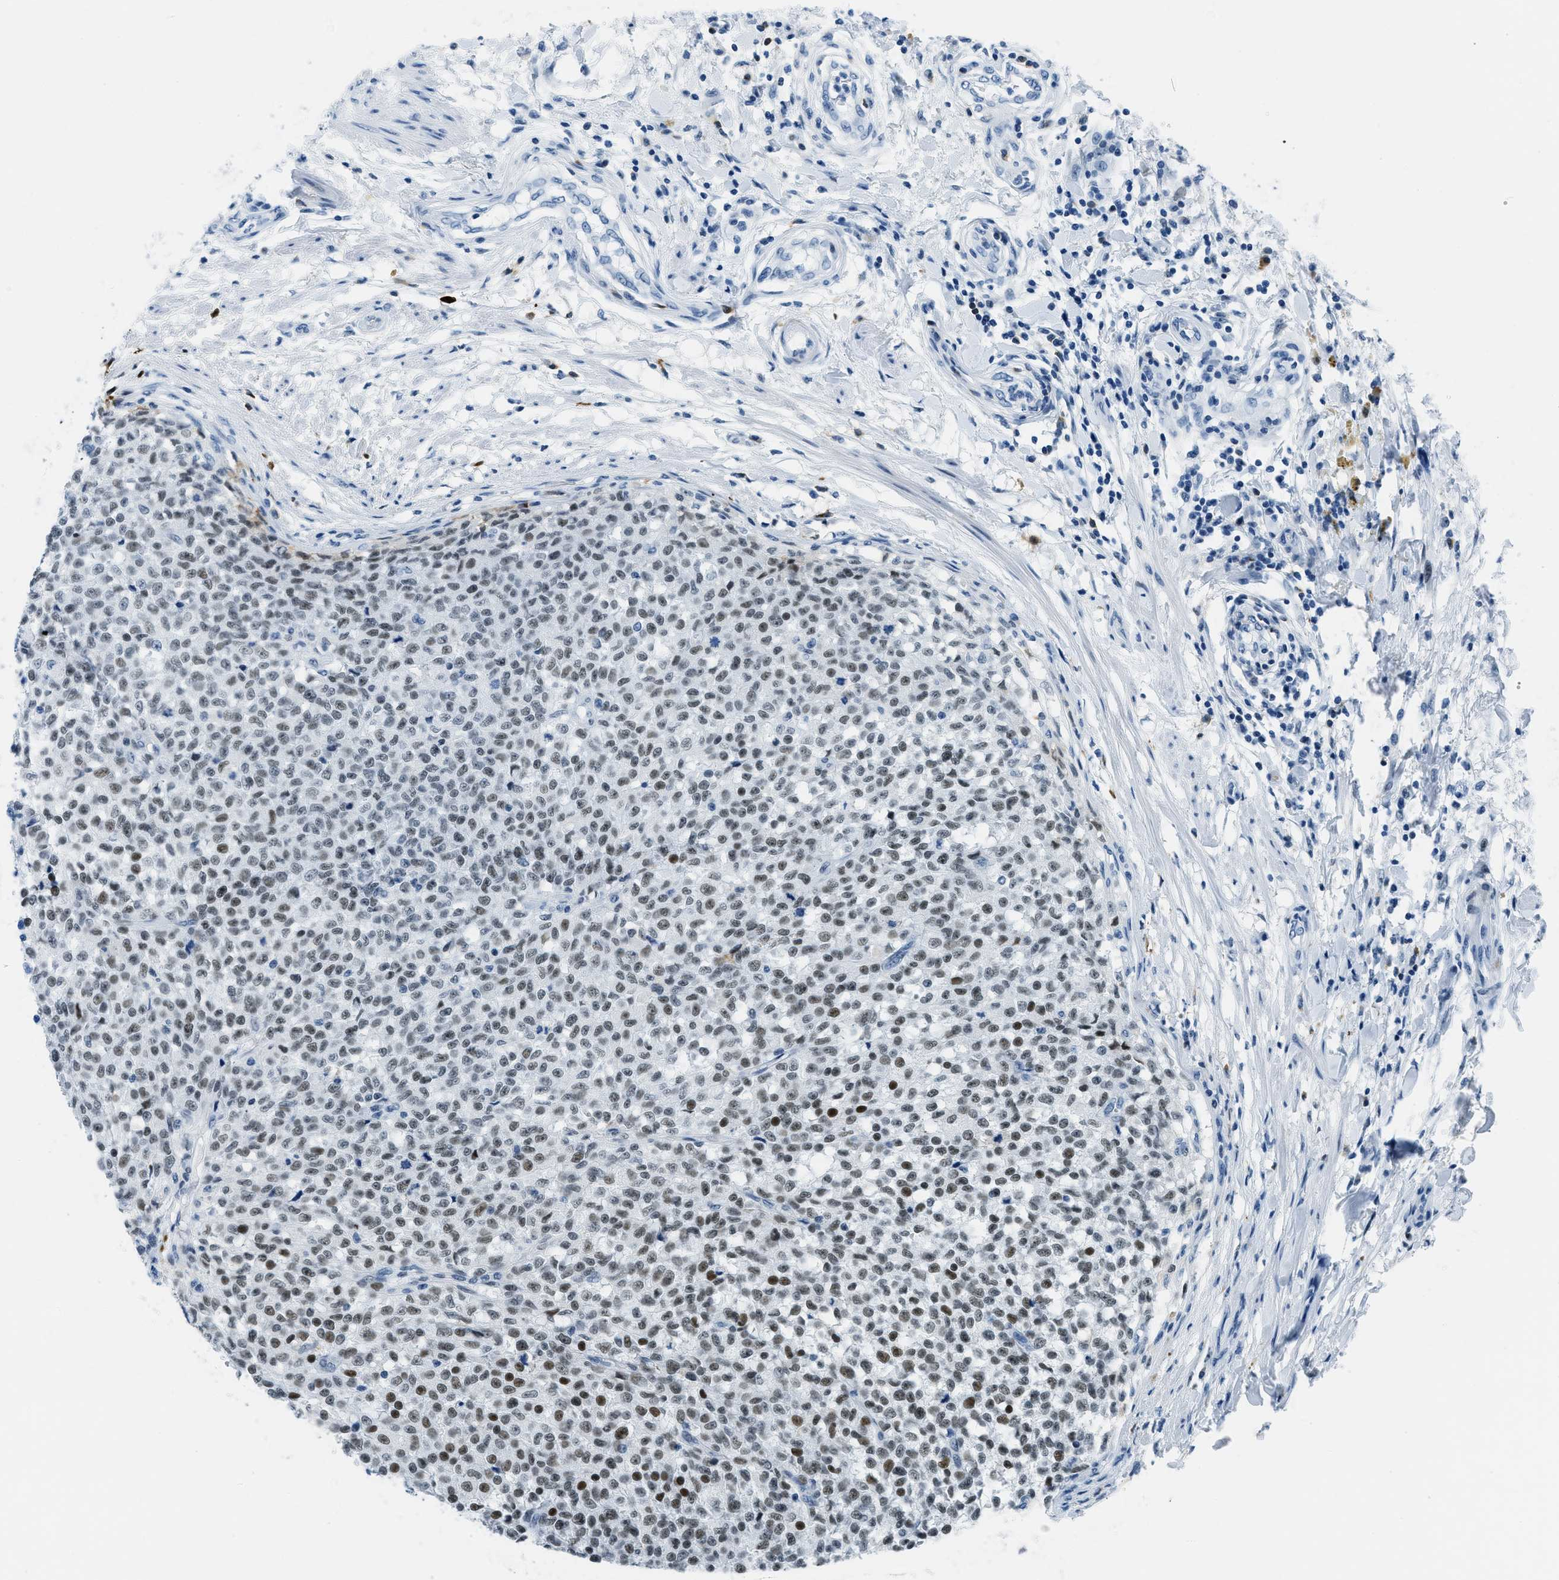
{"staining": {"intensity": "strong", "quantity": ">75%", "location": "nuclear"}, "tissue": "testis cancer", "cell_type": "Tumor cells", "image_type": "cancer", "snomed": [{"axis": "morphology", "description": "Seminoma, NOS"}, {"axis": "topography", "description": "Testis"}], "caption": "Immunohistochemistry image of testis seminoma stained for a protein (brown), which displays high levels of strong nuclear staining in approximately >75% of tumor cells.", "gene": "PLA2G2A", "patient": {"sex": "male", "age": 59}}